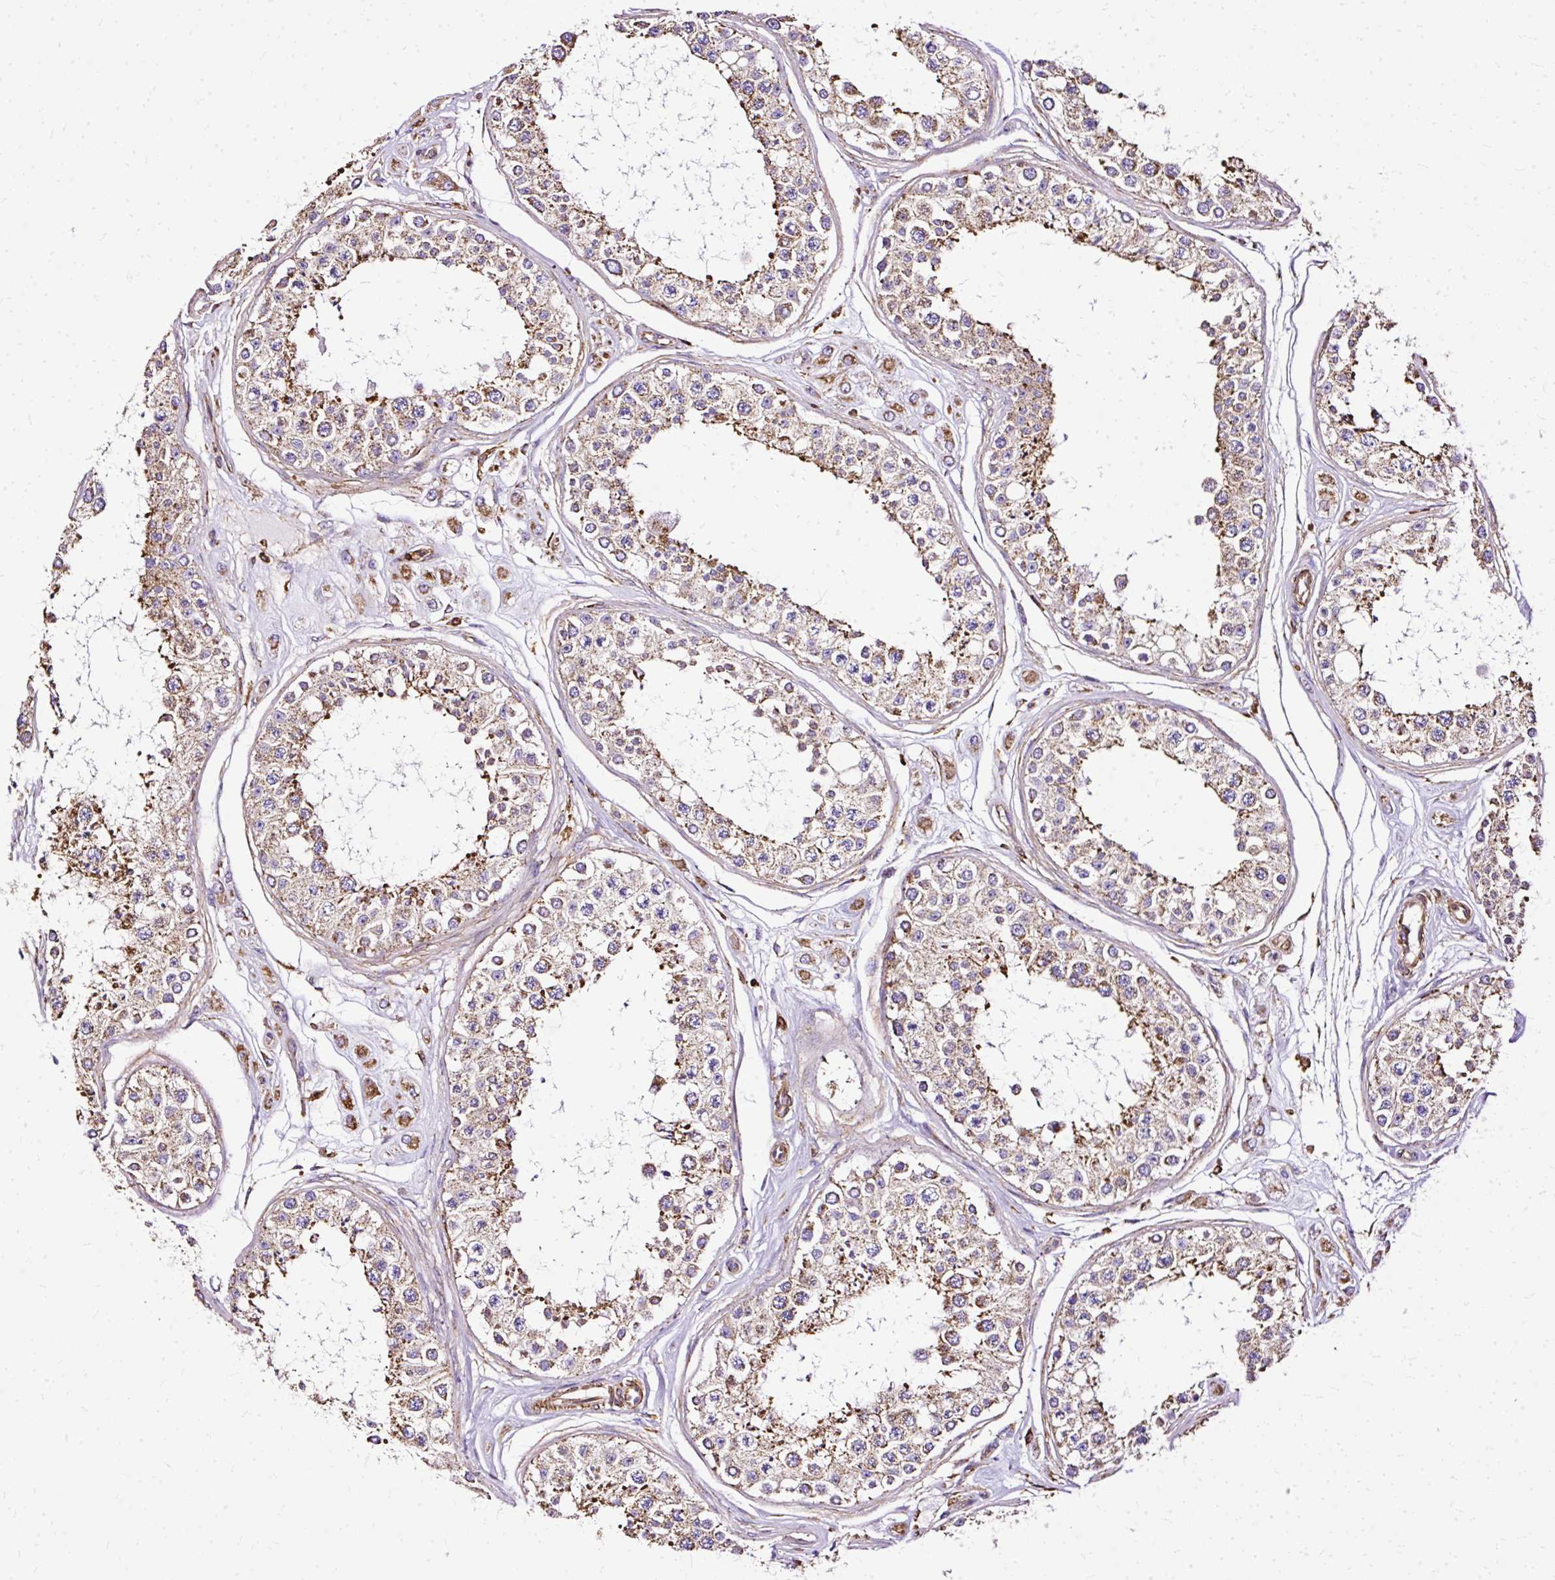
{"staining": {"intensity": "moderate", "quantity": "25%-75%", "location": "cytoplasmic/membranous"}, "tissue": "testis", "cell_type": "Cells in seminiferous ducts", "image_type": "normal", "snomed": [{"axis": "morphology", "description": "Normal tissue, NOS"}, {"axis": "topography", "description": "Testis"}], "caption": "IHC micrograph of unremarkable testis stained for a protein (brown), which displays medium levels of moderate cytoplasmic/membranous expression in approximately 25%-75% of cells in seminiferous ducts.", "gene": "KLHL11", "patient": {"sex": "male", "age": 25}}